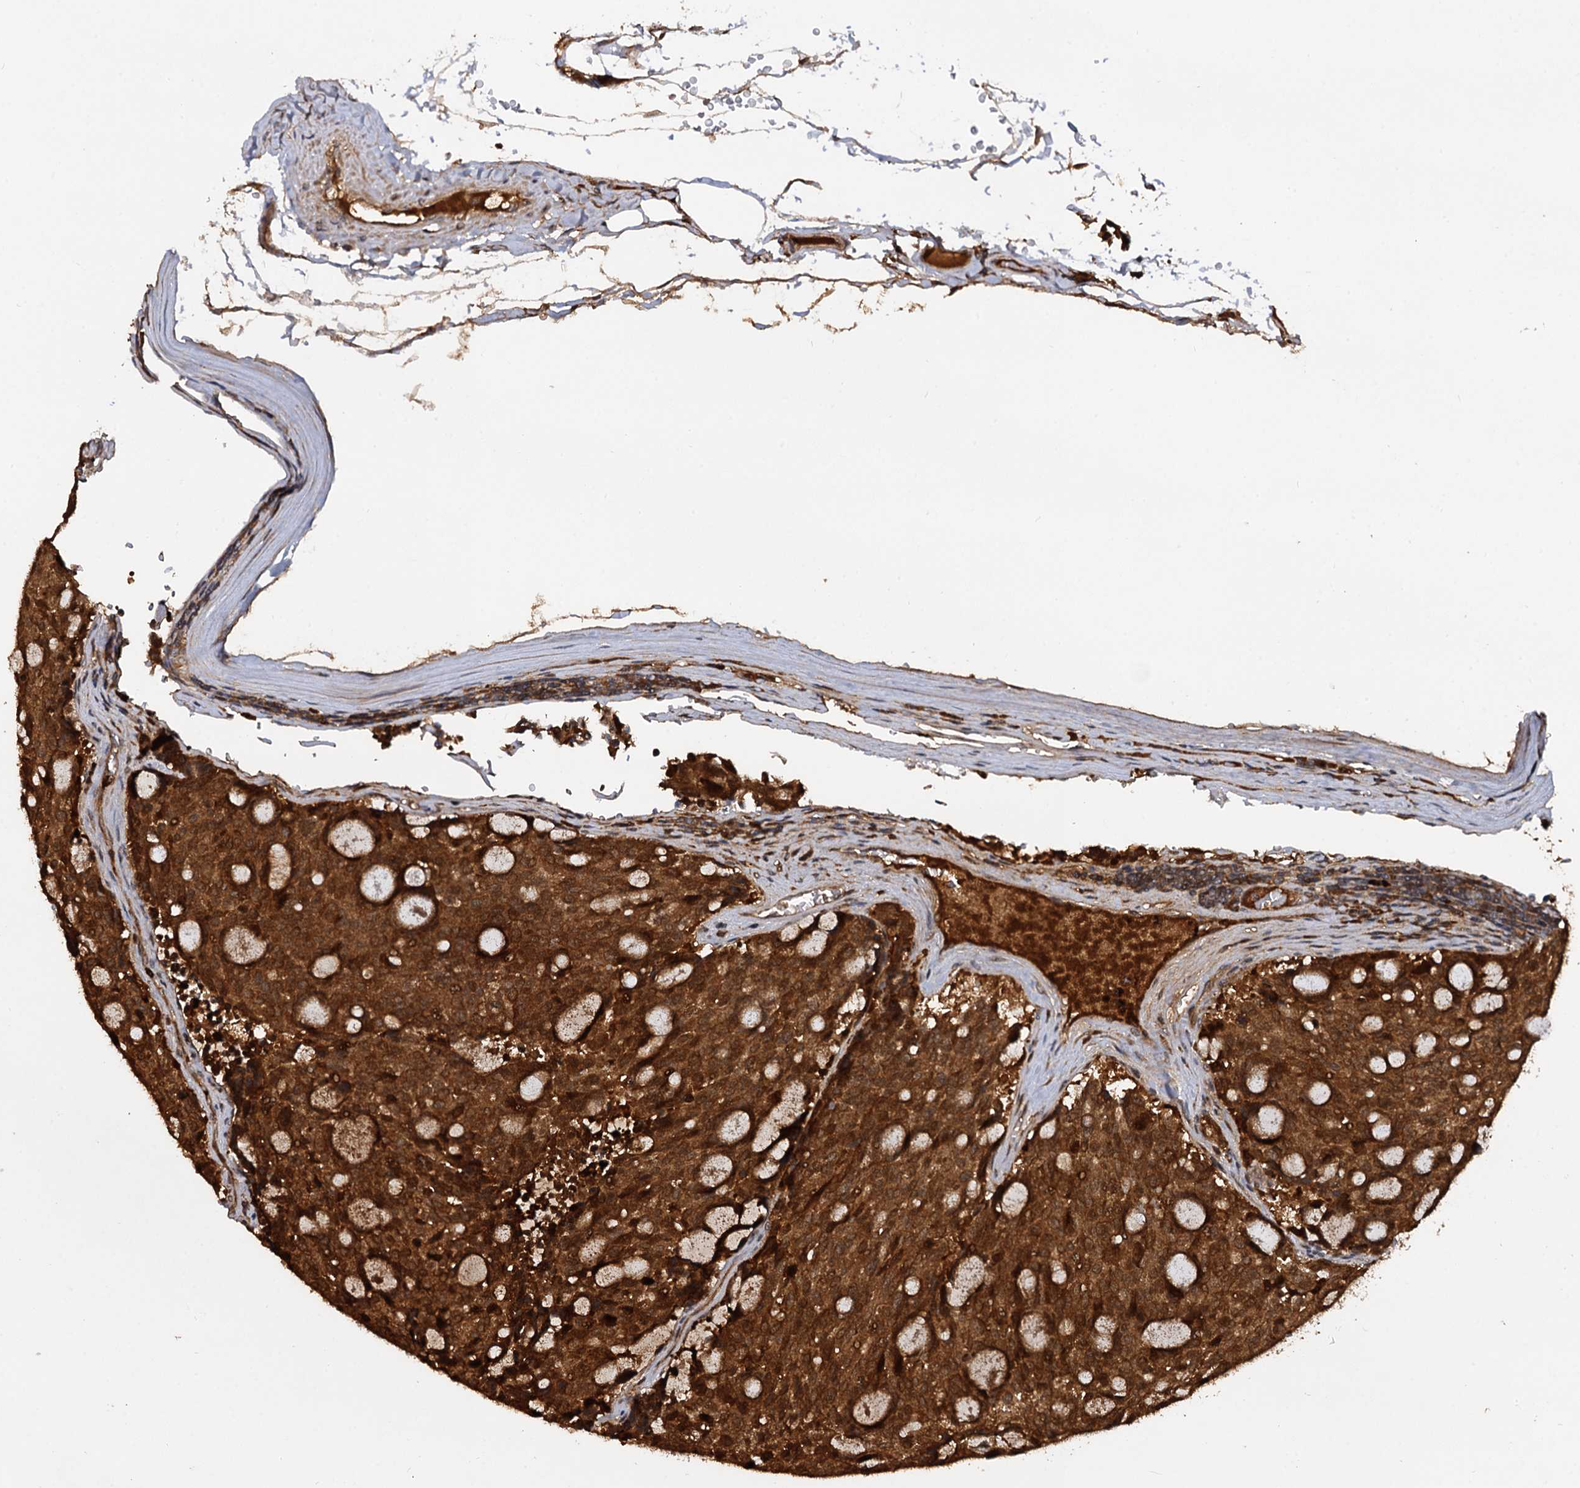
{"staining": {"intensity": "strong", "quantity": ">75%", "location": "cytoplasmic/membranous"}, "tissue": "carcinoid", "cell_type": "Tumor cells", "image_type": "cancer", "snomed": [{"axis": "morphology", "description": "Carcinoid, malignant, NOS"}, {"axis": "topography", "description": "Pancreas"}], "caption": "Immunohistochemical staining of carcinoid displays high levels of strong cytoplasmic/membranous protein staining in about >75% of tumor cells.", "gene": "SELENOP", "patient": {"sex": "female", "age": 54}}